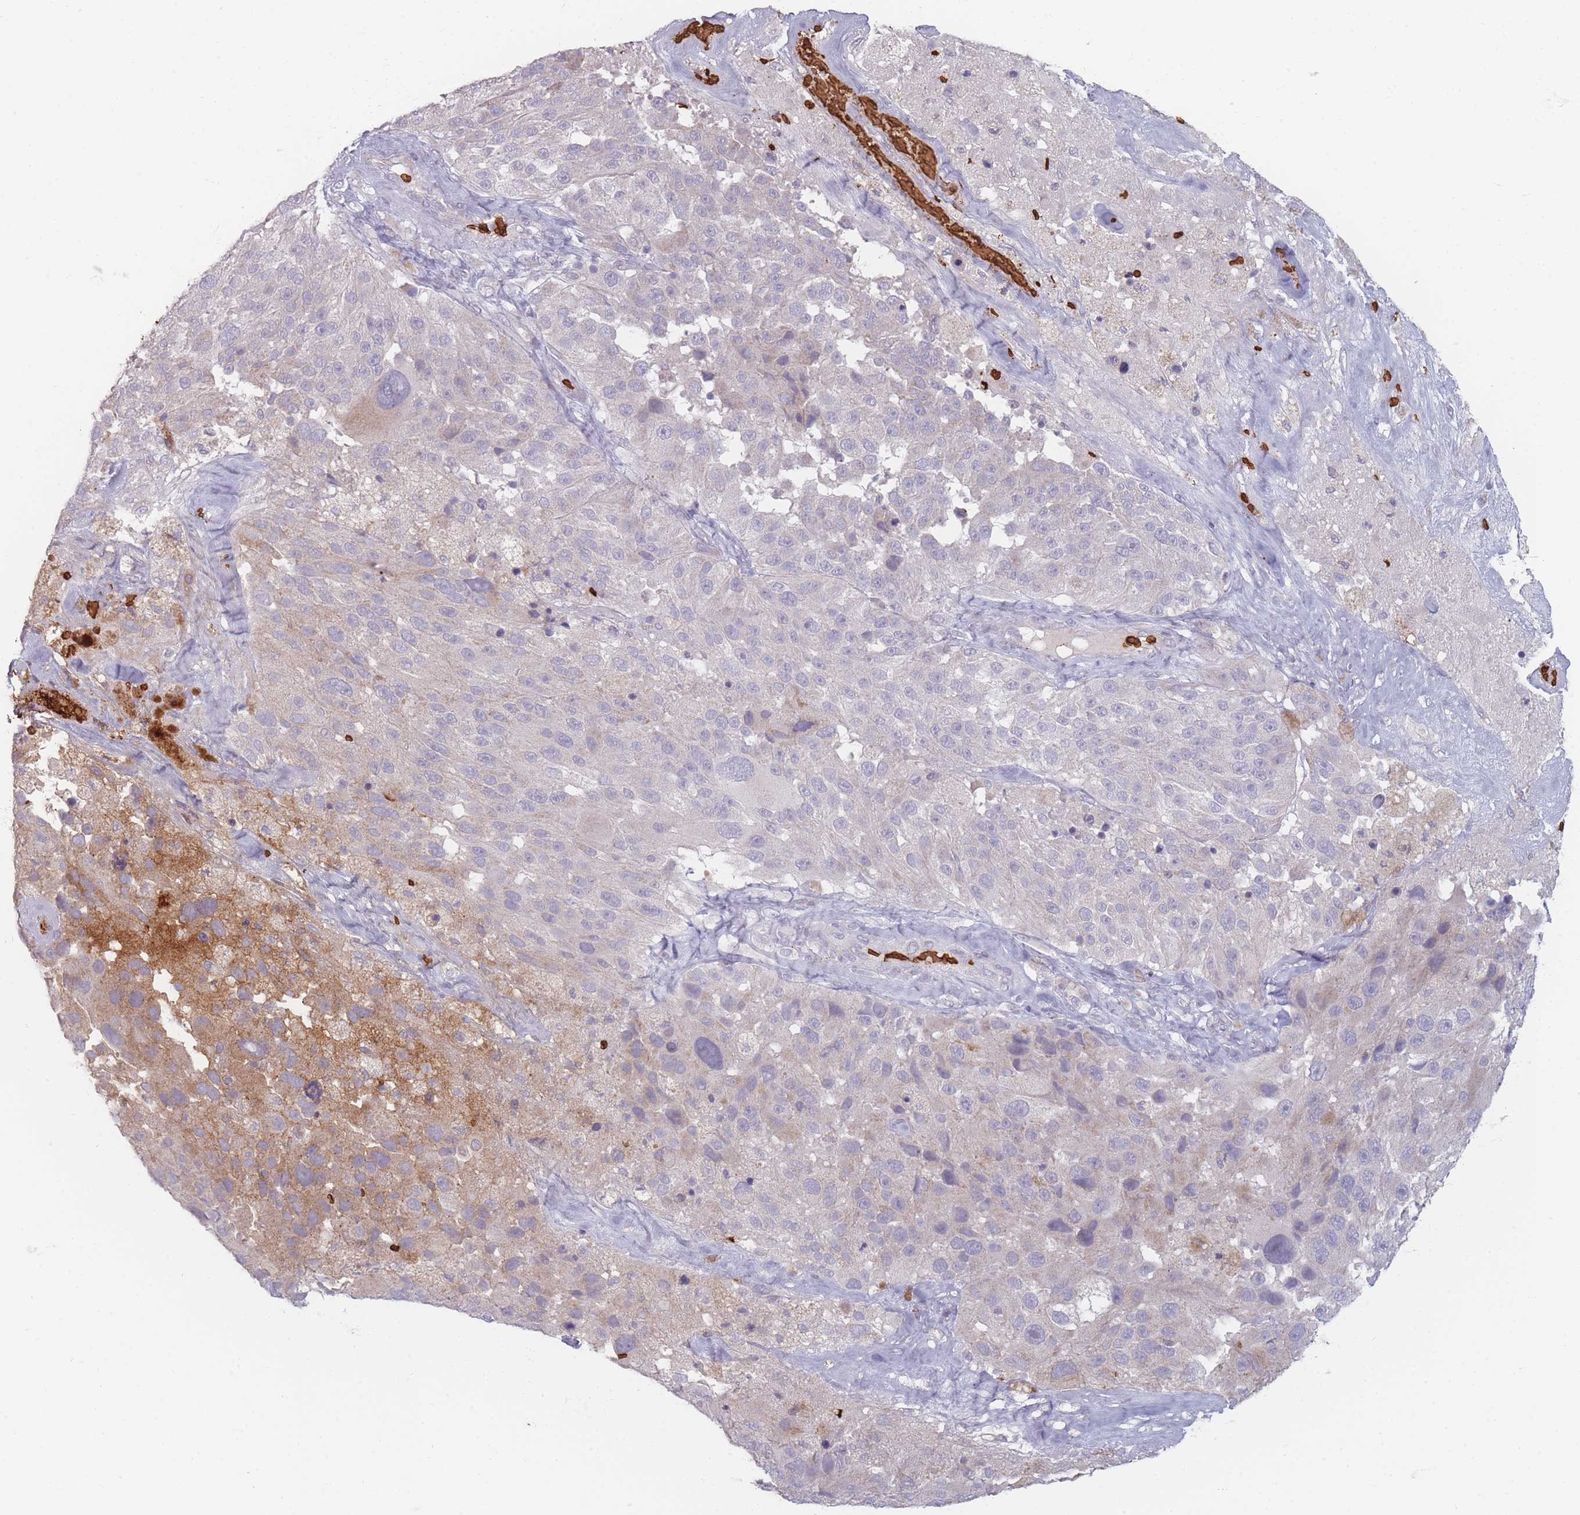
{"staining": {"intensity": "moderate", "quantity": "<25%", "location": "cytoplasmic/membranous"}, "tissue": "melanoma", "cell_type": "Tumor cells", "image_type": "cancer", "snomed": [{"axis": "morphology", "description": "Malignant melanoma, Metastatic site"}, {"axis": "topography", "description": "Lymph node"}], "caption": "This histopathology image shows immunohistochemistry staining of human melanoma, with low moderate cytoplasmic/membranous positivity in about <25% of tumor cells.", "gene": "SLC2A6", "patient": {"sex": "male", "age": 62}}